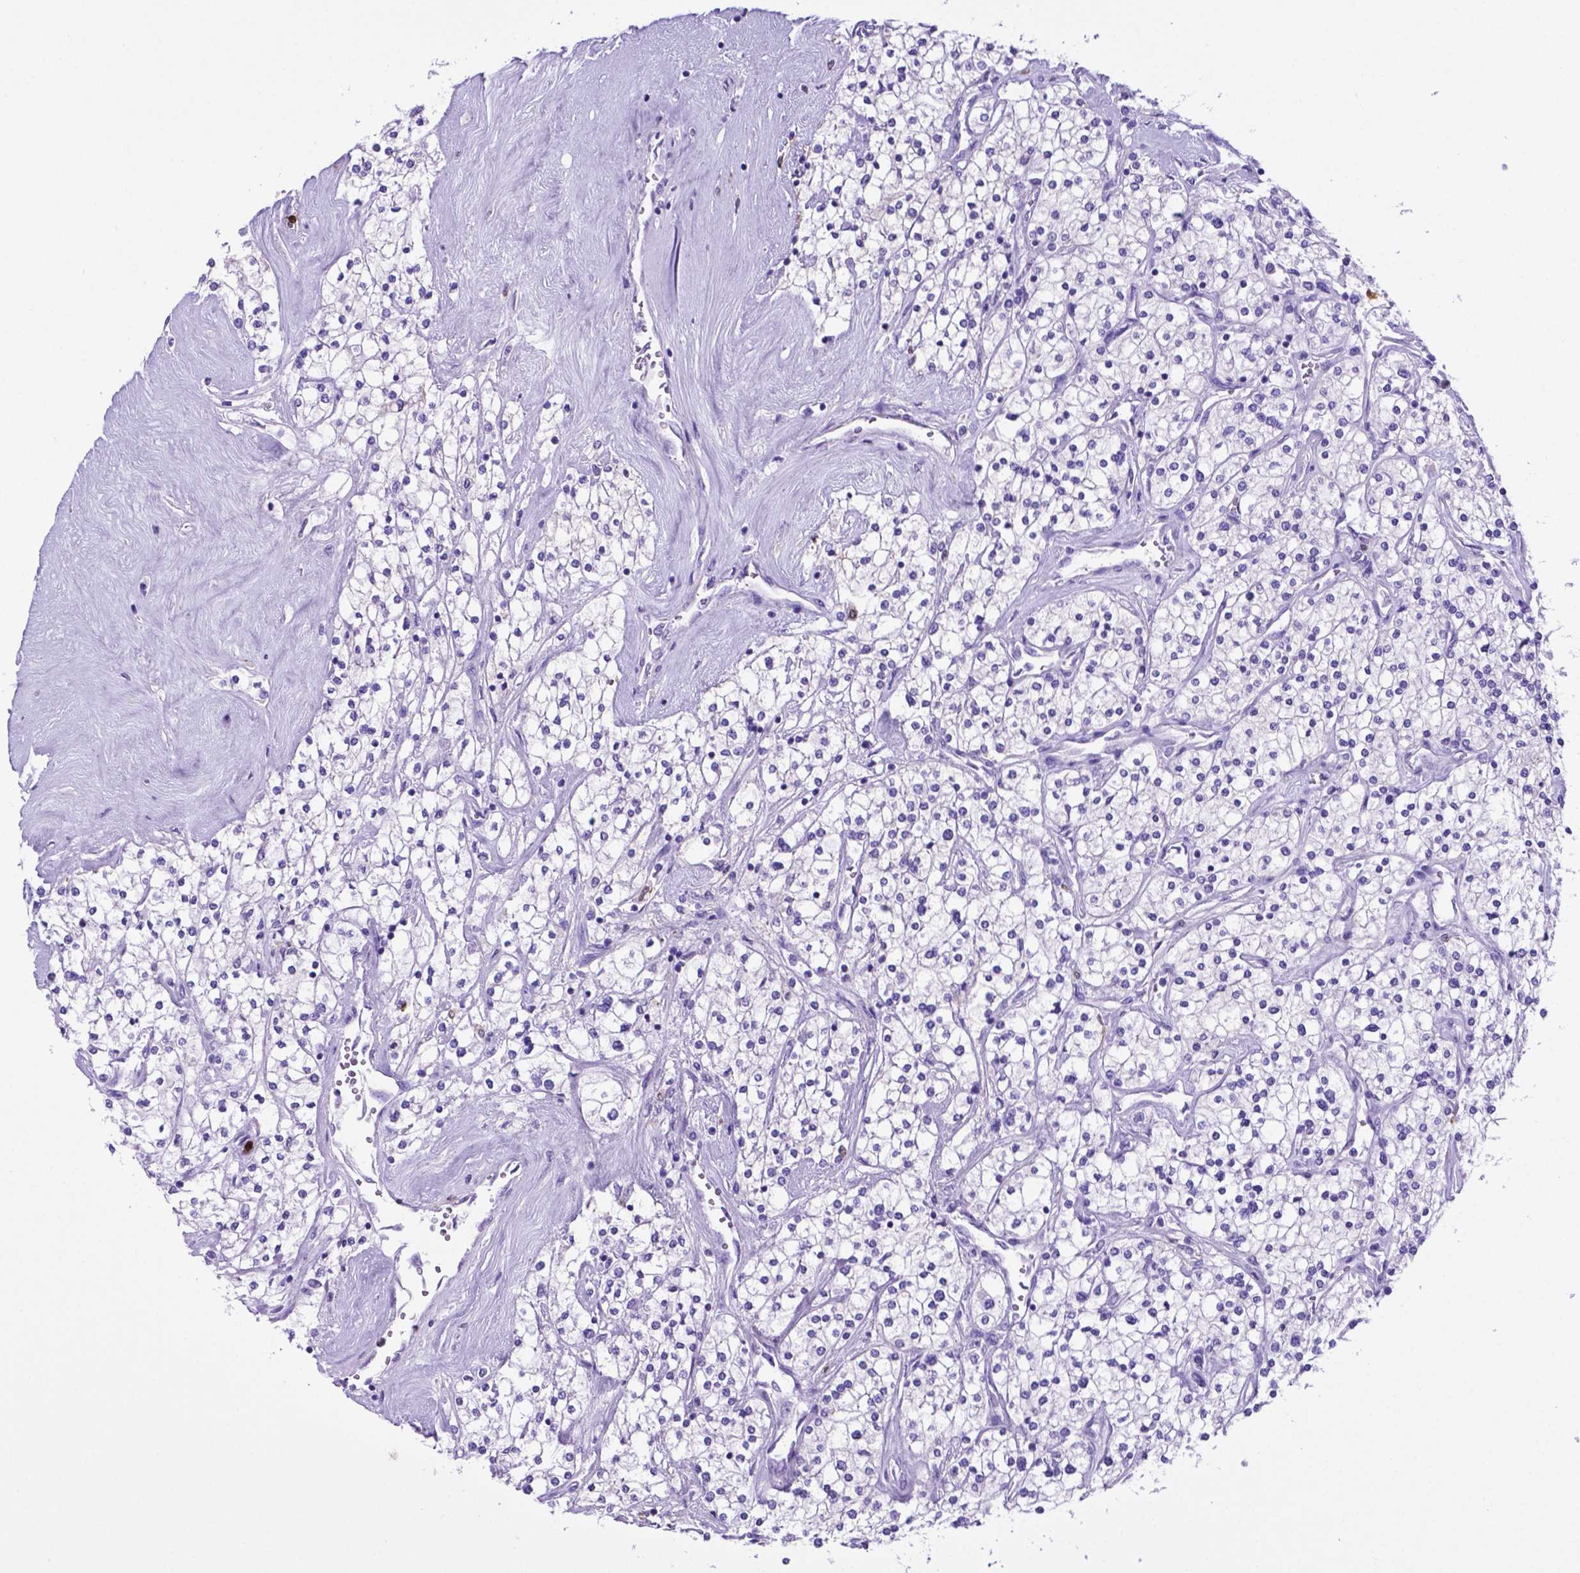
{"staining": {"intensity": "negative", "quantity": "none", "location": "none"}, "tissue": "renal cancer", "cell_type": "Tumor cells", "image_type": "cancer", "snomed": [{"axis": "morphology", "description": "Adenocarcinoma, NOS"}, {"axis": "topography", "description": "Kidney"}], "caption": "The micrograph demonstrates no significant expression in tumor cells of renal cancer. (DAB immunohistochemistry (IHC), high magnification).", "gene": "LZTR1", "patient": {"sex": "male", "age": 80}}